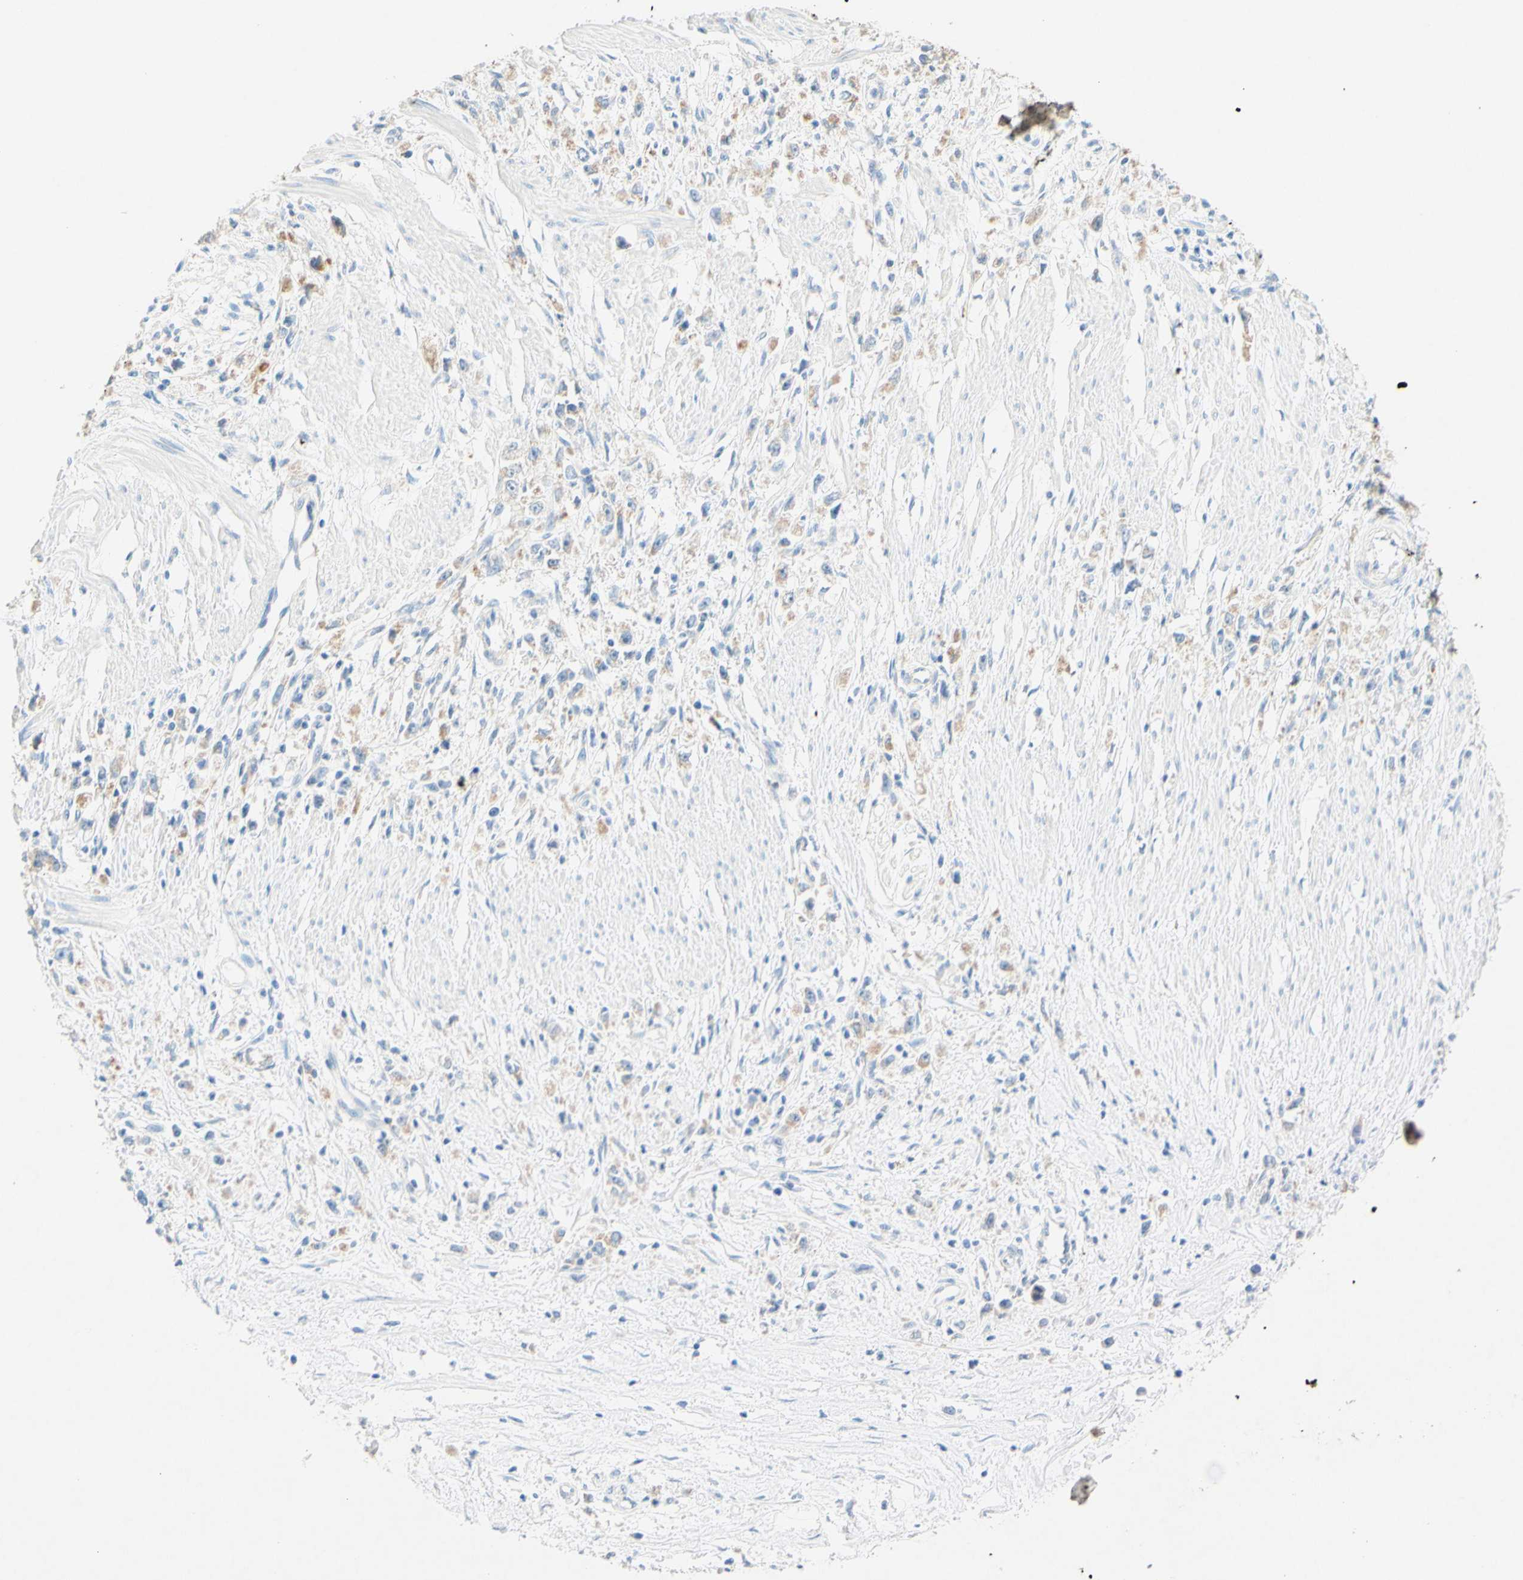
{"staining": {"intensity": "weak", "quantity": ">75%", "location": "cytoplasmic/membranous"}, "tissue": "stomach cancer", "cell_type": "Tumor cells", "image_type": "cancer", "snomed": [{"axis": "morphology", "description": "Adenocarcinoma, NOS"}, {"axis": "topography", "description": "Stomach"}], "caption": "This photomicrograph exhibits stomach adenocarcinoma stained with immunohistochemistry (IHC) to label a protein in brown. The cytoplasmic/membranous of tumor cells show weak positivity for the protein. Nuclei are counter-stained blue.", "gene": "SLC46A1", "patient": {"sex": "female", "age": 59}}